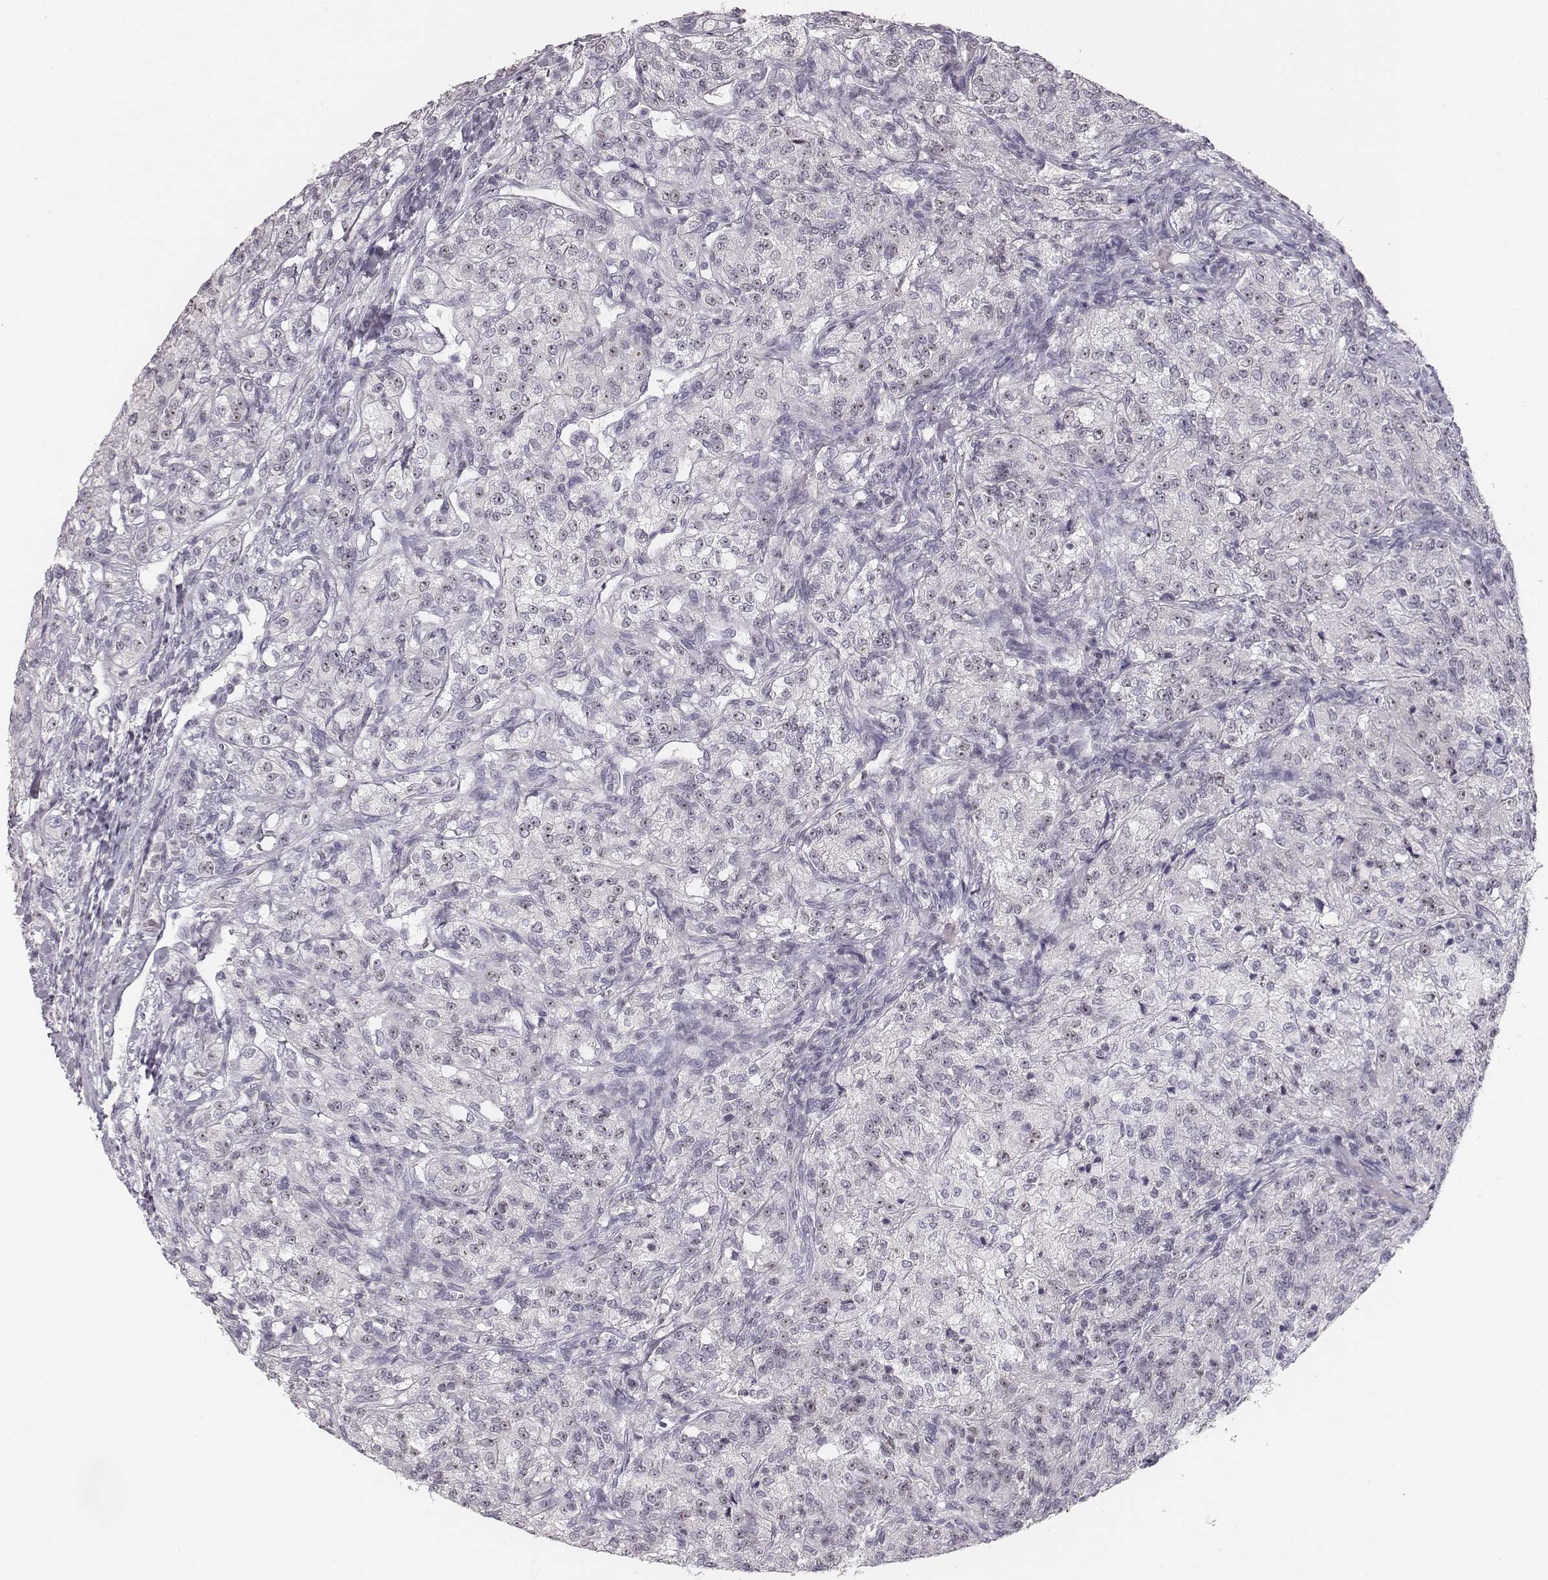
{"staining": {"intensity": "negative", "quantity": "none", "location": "none"}, "tissue": "renal cancer", "cell_type": "Tumor cells", "image_type": "cancer", "snomed": [{"axis": "morphology", "description": "Adenocarcinoma, NOS"}, {"axis": "topography", "description": "Kidney"}], "caption": "Renal cancer (adenocarcinoma) was stained to show a protein in brown. There is no significant staining in tumor cells.", "gene": "NIFK", "patient": {"sex": "female", "age": 63}}